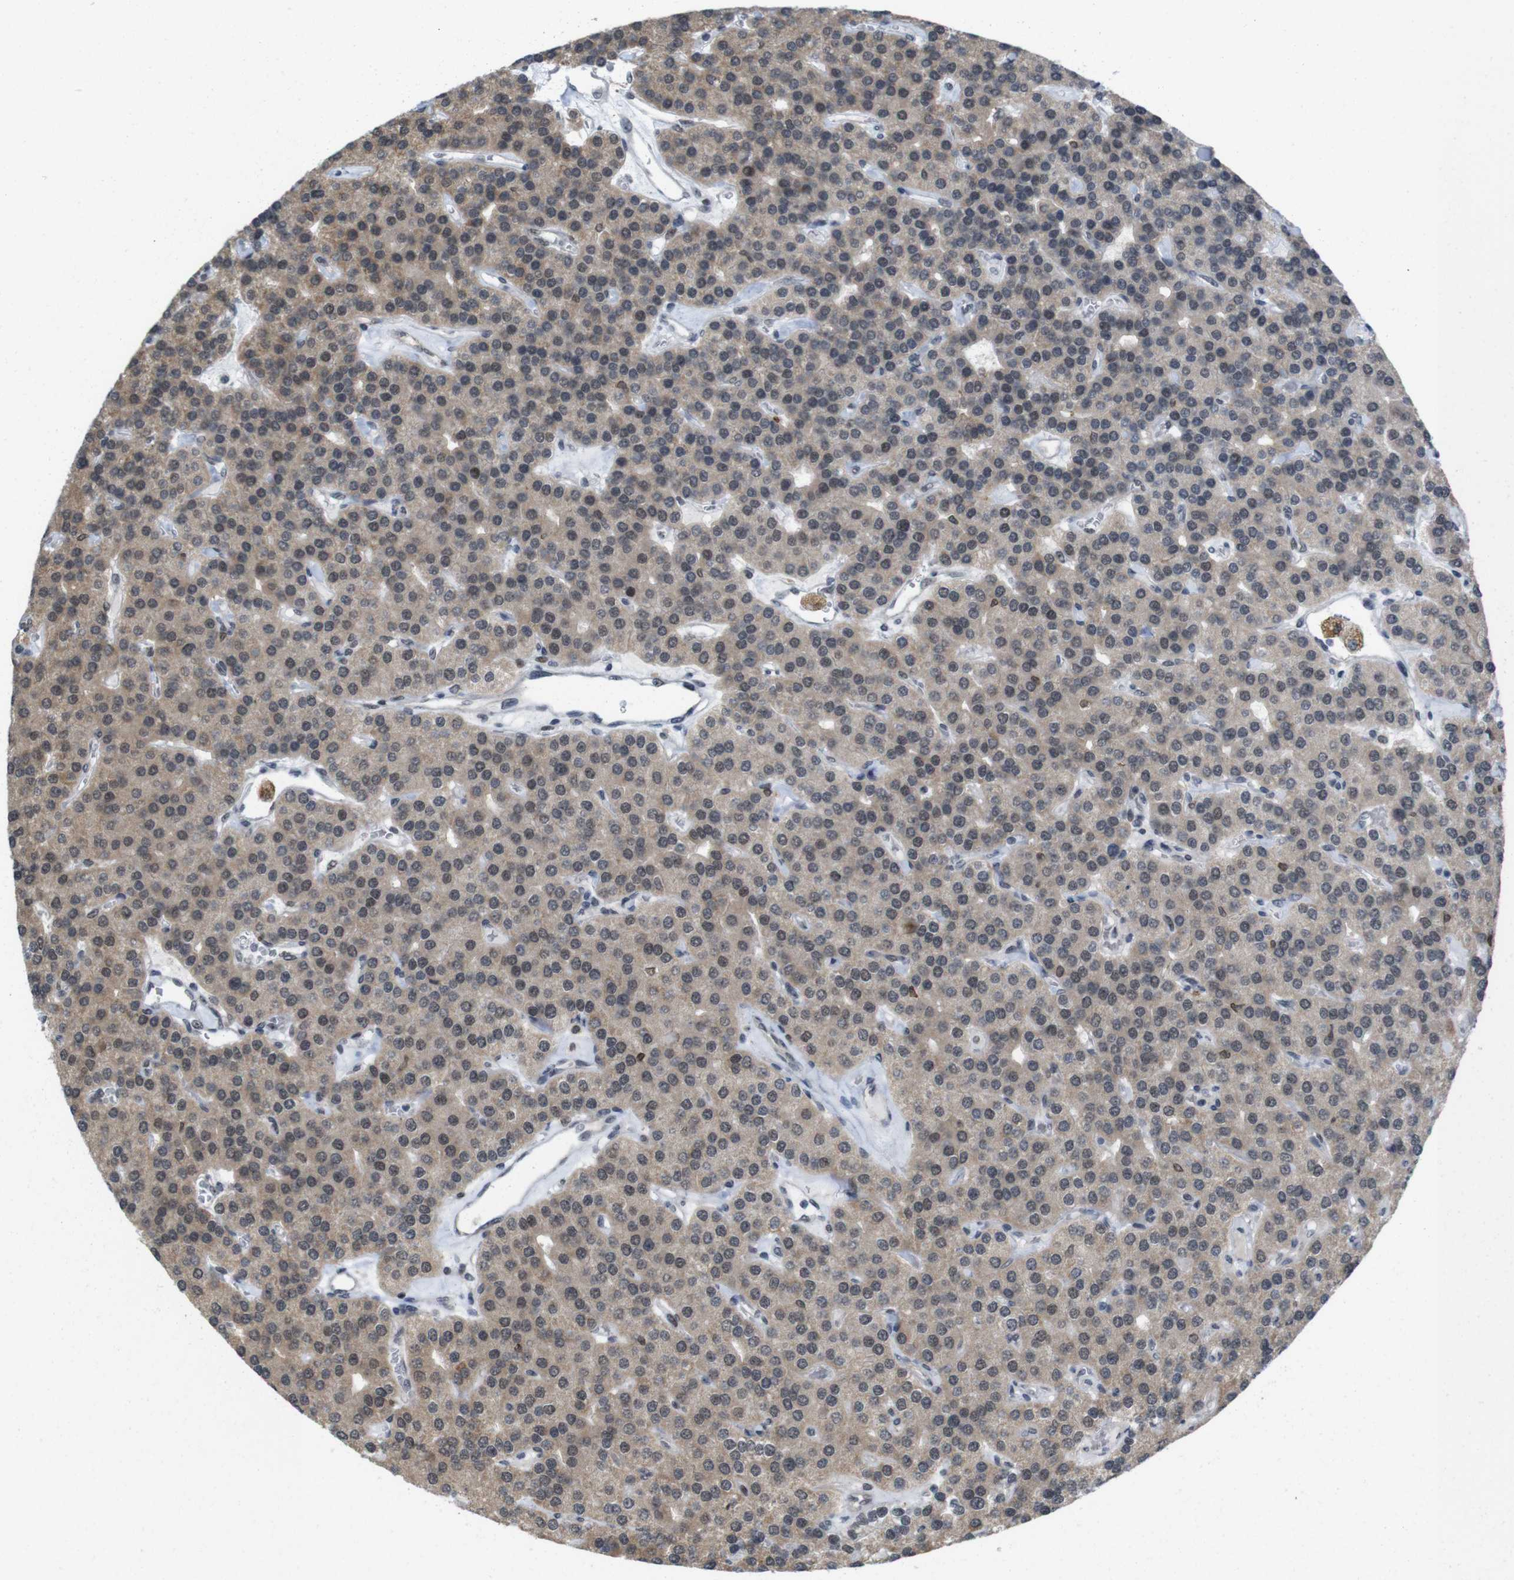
{"staining": {"intensity": "moderate", "quantity": ">75%", "location": "cytoplasmic/membranous,nuclear"}, "tissue": "parathyroid gland", "cell_type": "Glandular cells", "image_type": "normal", "snomed": [{"axis": "morphology", "description": "Normal tissue, NOS"}, {"axis": "morphology", "description": "Adenoma, NOS"}, {"axis": "topography", "description": "Parathyroid gland"}], "caption": "Immunohistochemical staining of unremarkable human parathyroid gland shows >75% levels of moderate cytoplasmic/membranous,nuclear protein expression in approximately >75% of glandular cells.", "gene": "PNMA8A", "patient": {"sex": "female", "age": 86}}